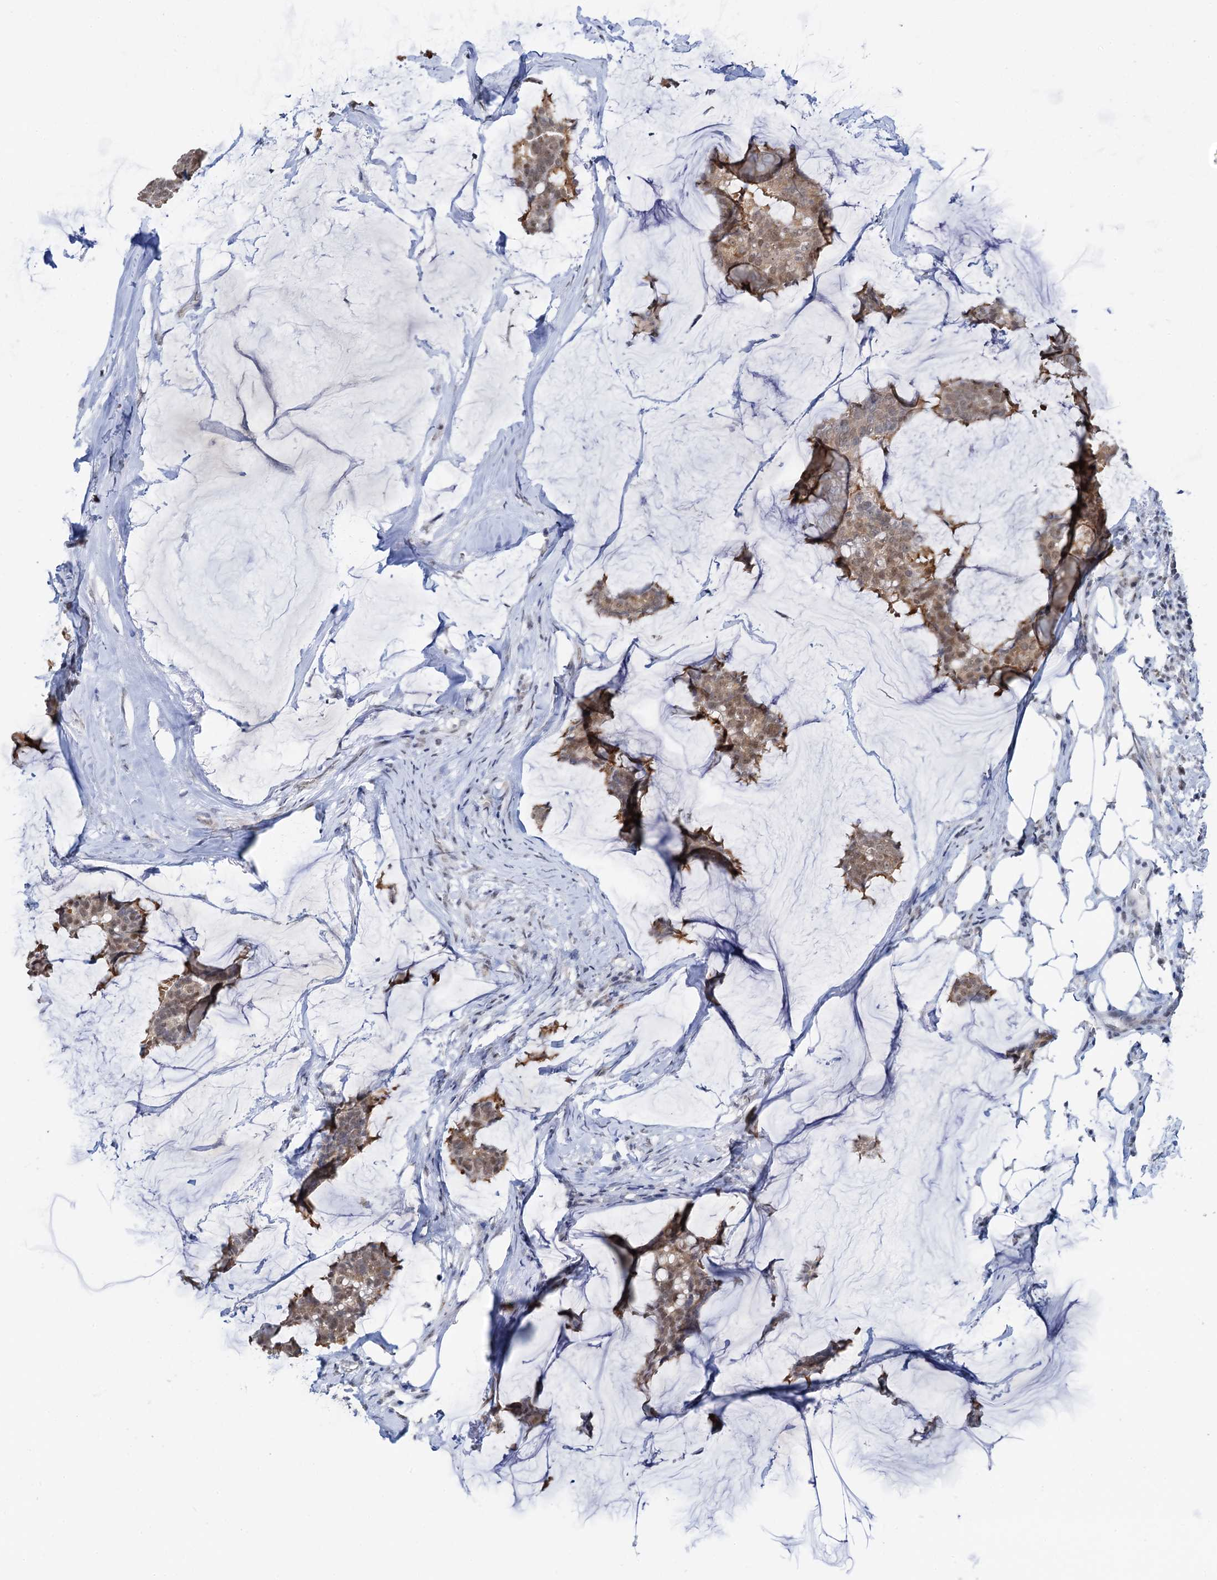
{"staining": {"intensity": "weak", "quantity": ">75%", "location": "cytoplasmic/membranous"}, "tissue": "breast cancer", "cell_type": "Tumor cells", "image_type": "cancer", "snomed": [{"axis": "morphology", "description": "Duct carcinoma"}, {"axis": "topography", "description": "Breast"}], "caption": "There is low levels of weak cytoplasmic/membranous positivity in tumor cells of breast intraductal carcinoma, as demonstrated by immunohistochemical staining (brown color).", "gene": "NAT10", "patient": {"sex": "female", "age": 93}}